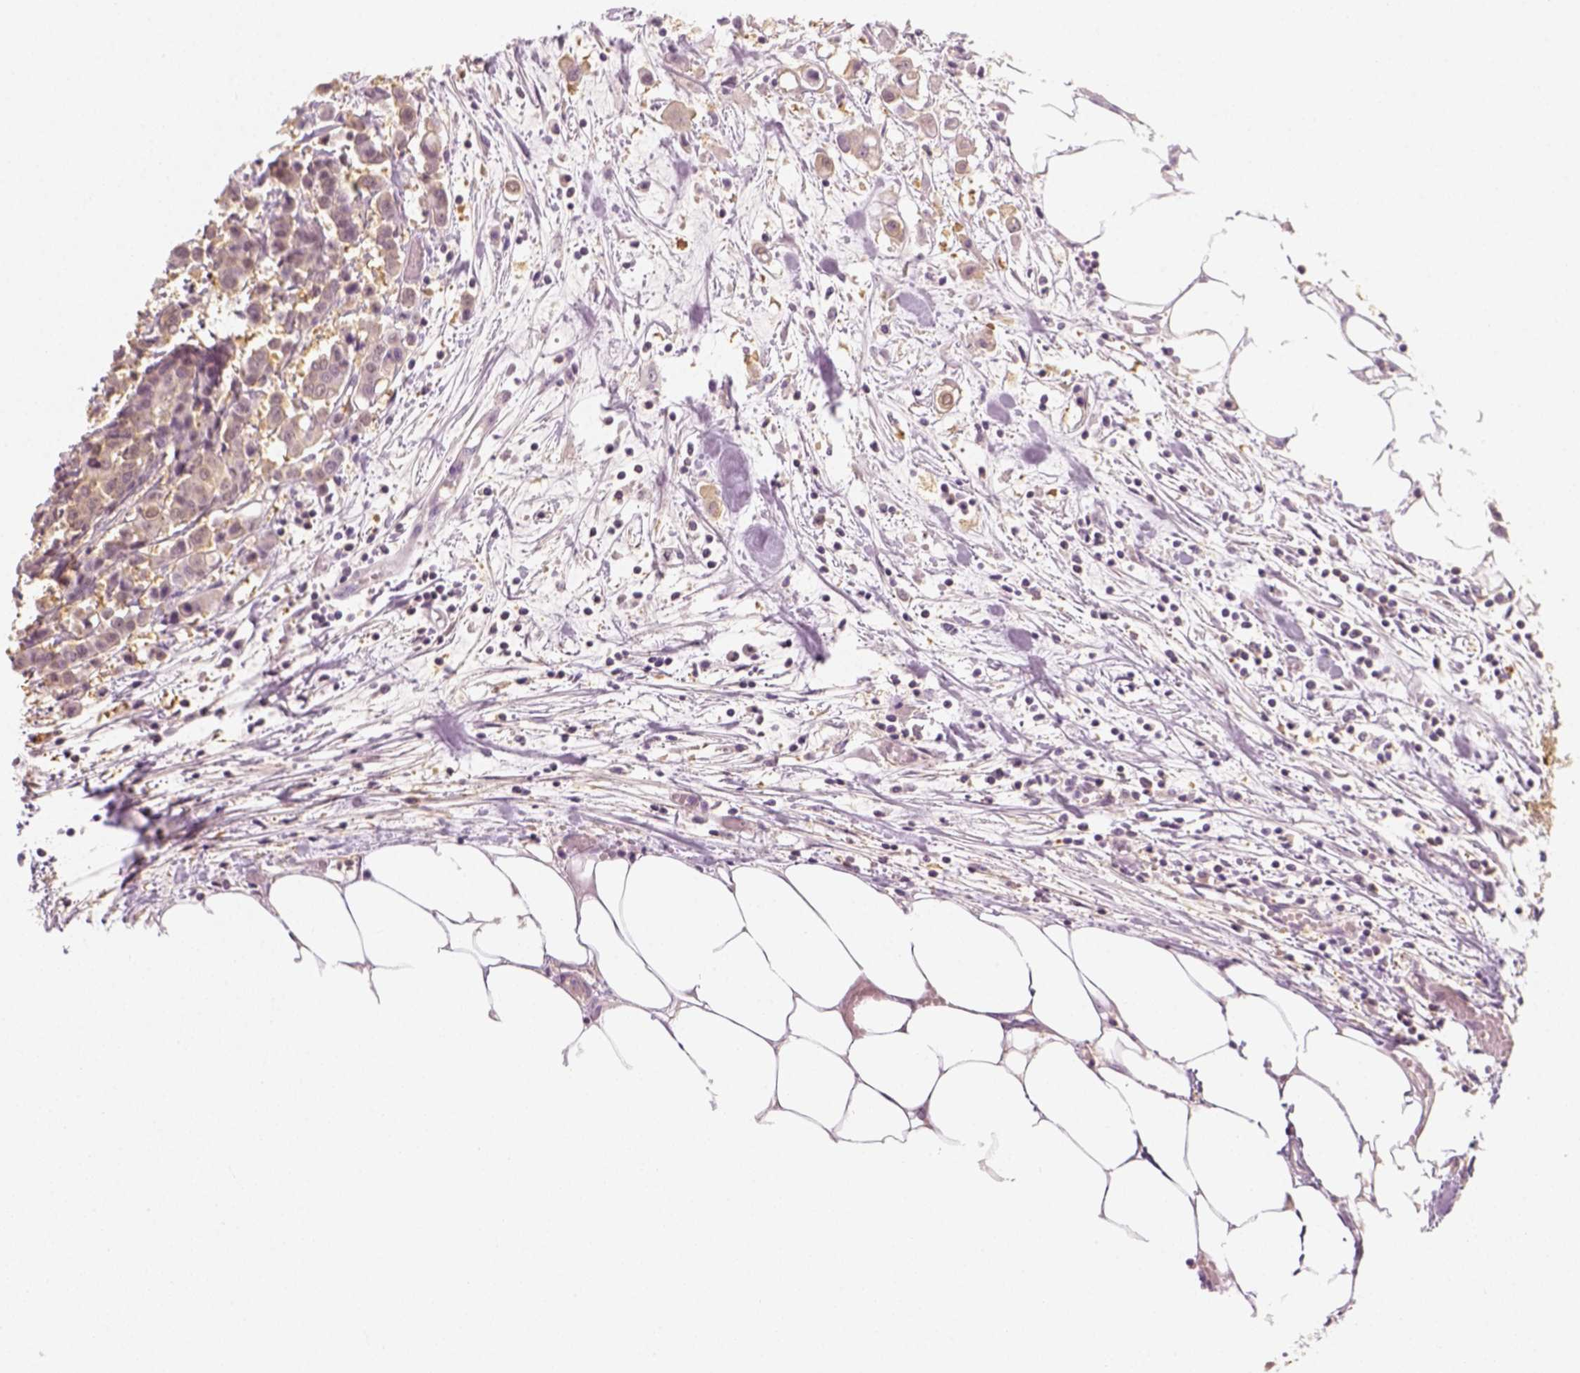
{"staining": {"intensity": "negative", "quantity": "none", "location": "none"}, "tissue": "carcinoid", "cell_type": "Tumor cells", "image_type": "cancer", "snomed": [{"axis": "morphology", "description": "Carcinoid, malignant, NOS"}, {"axis": "topography", "description": "Colon"}], "caption": "Immunohistochemical staining of carcinoid (malignant) reveals no significant staining in tumor cells.", "gene": "EPHB1", "patient": {"sex": "male", "age": 81}}